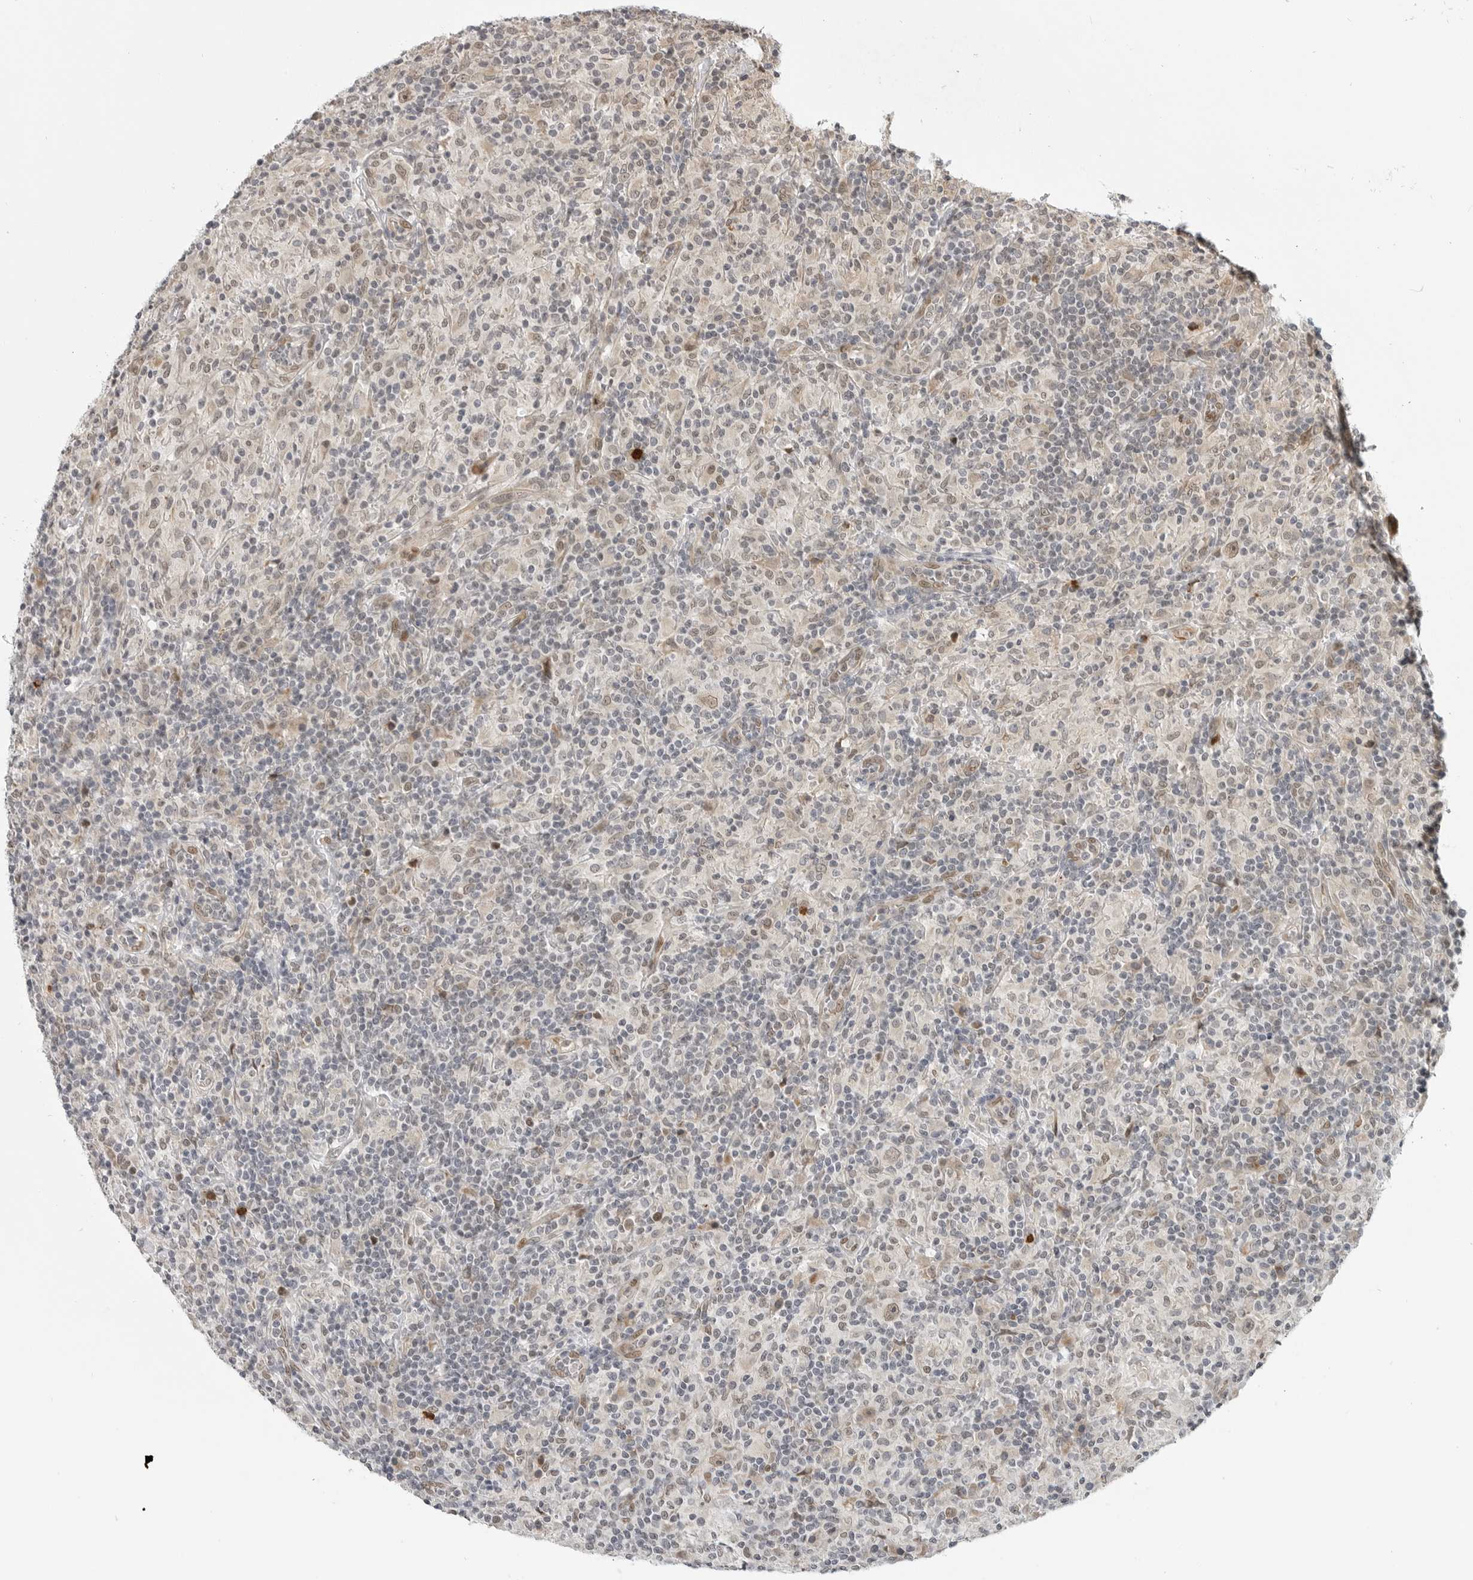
{"staining": {"intensity": "weak", "quantity": ">75%", "location": "nuclear"}, "tissue": "lymphoma", "cell_type": "Tumor cells", "image_type": "cancer", "snomed": [{"axis": "morphology", "description": "Hodgkin's disease, NOS"}, {"axis": "topography", "description": "Lymph node"}], "caption": "This is an image of immunohistochemistry (IHC) staining of Hodgkin's disease, which shows weak expression in the nuclear of tumor cells.", "gene": "CEP295NL", "patient": {"sex": "male", "age": 70}}